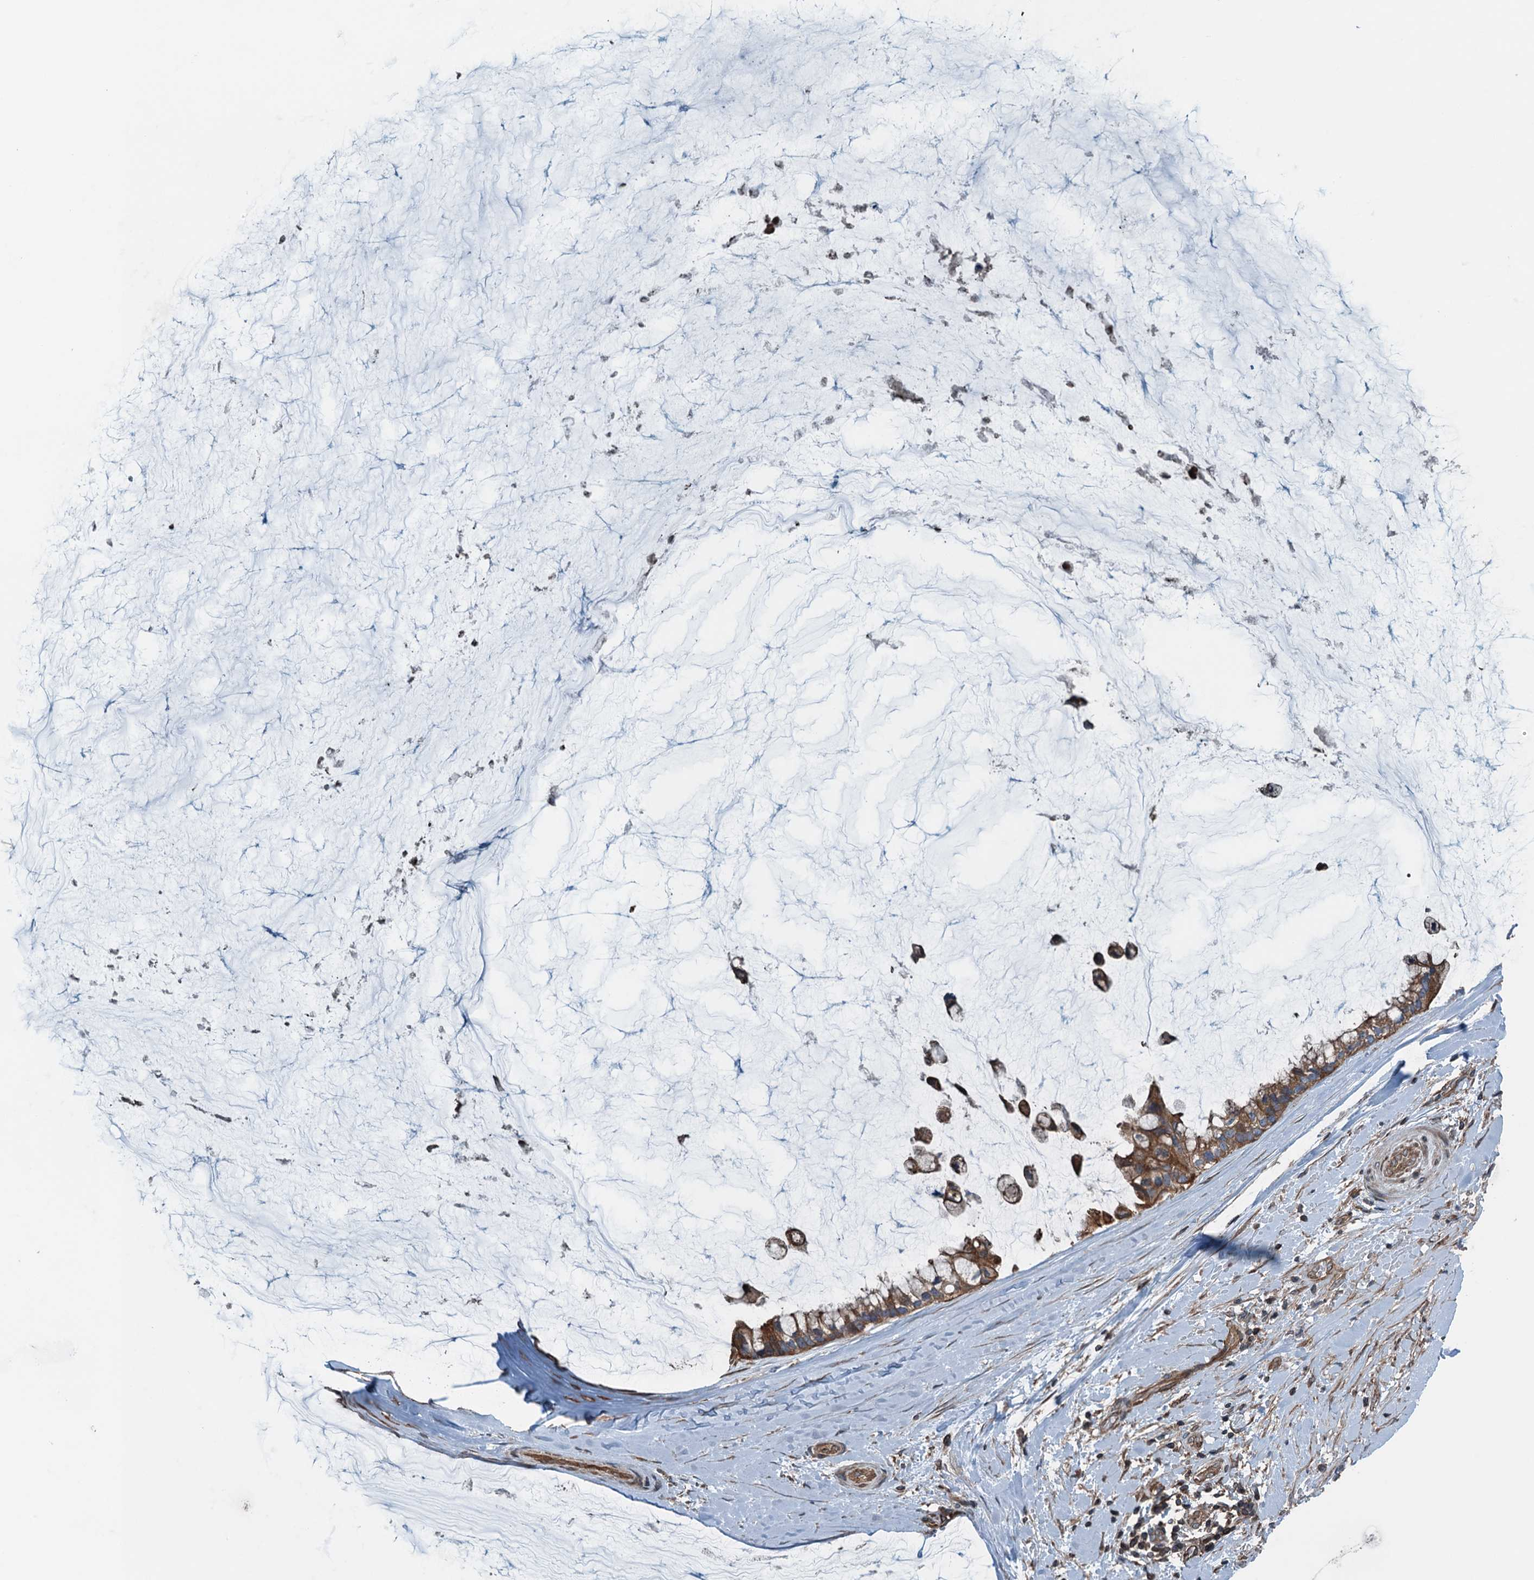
{"staining": {"intensity": "moderate", "quantity": ">75%", "location": "cytoplasmic/membranous"}, "tissue": "ovarian cancer", "cell_type": "Tumor cells", "image_type": "cancer", "snomed": [{"axis": "morphology", "description": "Cystadenocarcinoma, mucinous, NOS"}, {"axis": "topography", "description": "Ovary"}], "caption": "An immunohistochemistry (IHC) photomicrograph of tumor tissue is shown. Protein staining in brown labels moderate cytoplasmic/membranous positivity in ovarian cancer (mucinous cystadenocarcinoma) within tumor cells.", "gene": "TRAPPC8", "patient": {"sex": "female", "age": 39}}